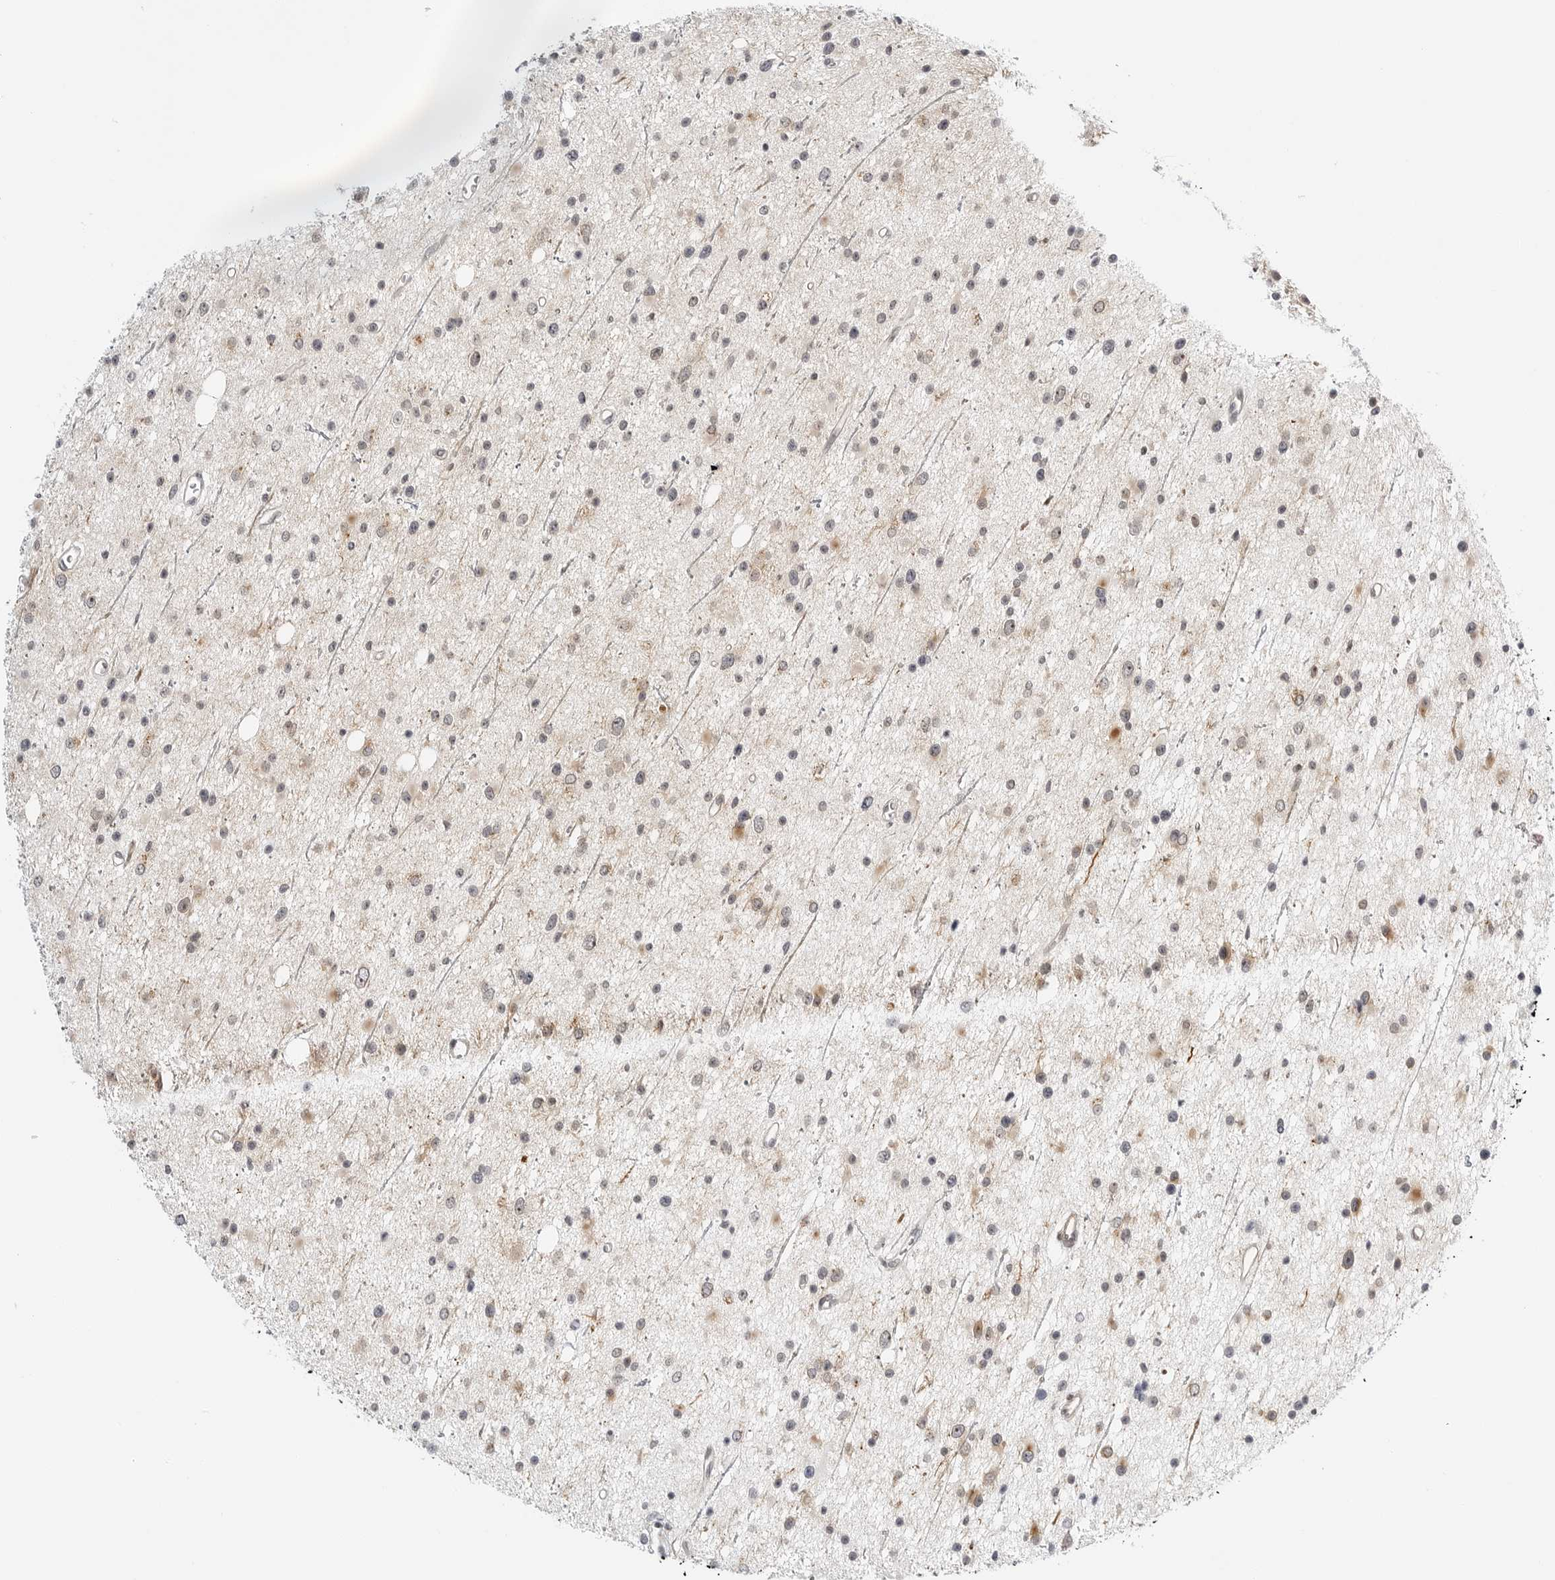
{"staining": {"intensity": "moderate", "quantity": "25%-75%", "location": "cytoplasmic/membranous"}, "tissue": "glioma", "cell_type": "Tumor cells", "image_type": "cancer", "snomed": [{"axis": "morphology", "description": "Glioma, malignant, Low grade"}, {"axis": "topography", "description": "Cerebral cortex"}], "caption": "Protein staining of glioma tissue displays moderate cytoplasmic/membranous positivity in approximately 25%-75% of tumor cells.", "gene": "MAP2K5", "patient": {"sex": "female", "age": 39}}